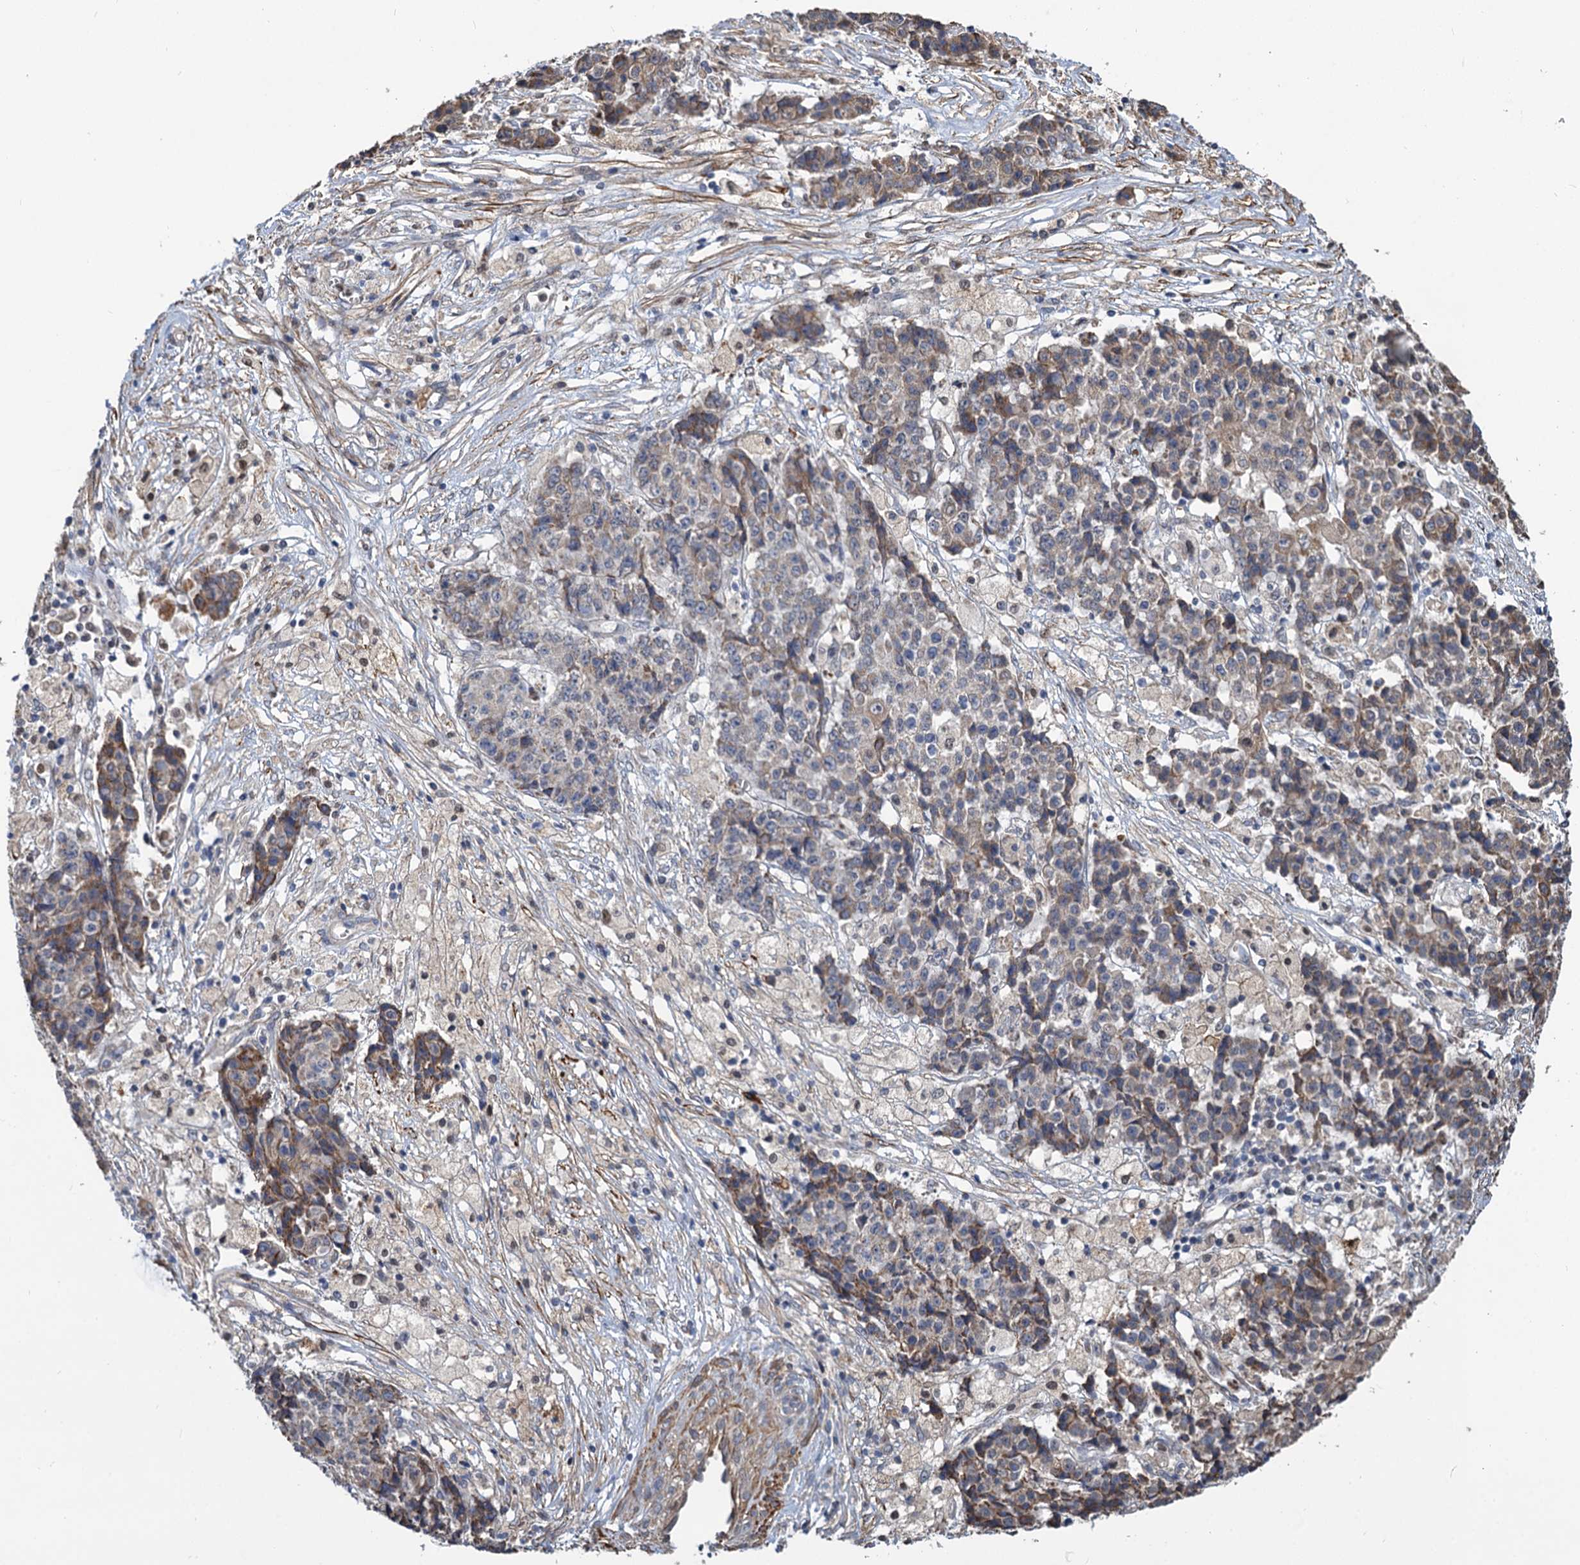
{"staining": {"intensity": "moderate", "quantity": "<25%", "location": "cytoplasmic/membranous"}, "tissue": "ovarian cancer", "cell_type": "Tumor cells", "image_type": "cancer", "snomed": [{"axis": "morphology", "description": "Carcinoma, endometroid"}, {"axis": "topography", "description": "Ovary"}], "caption": "Ovarian cancer (endometroid carcinoma) was stained to show a protein in brown. There is low levels of moderate cytoplasmic/membranous expression in about <25% of tumor cells.", "gene": "ALKBH7", "patient": {"sex": "female", "age": 42}}